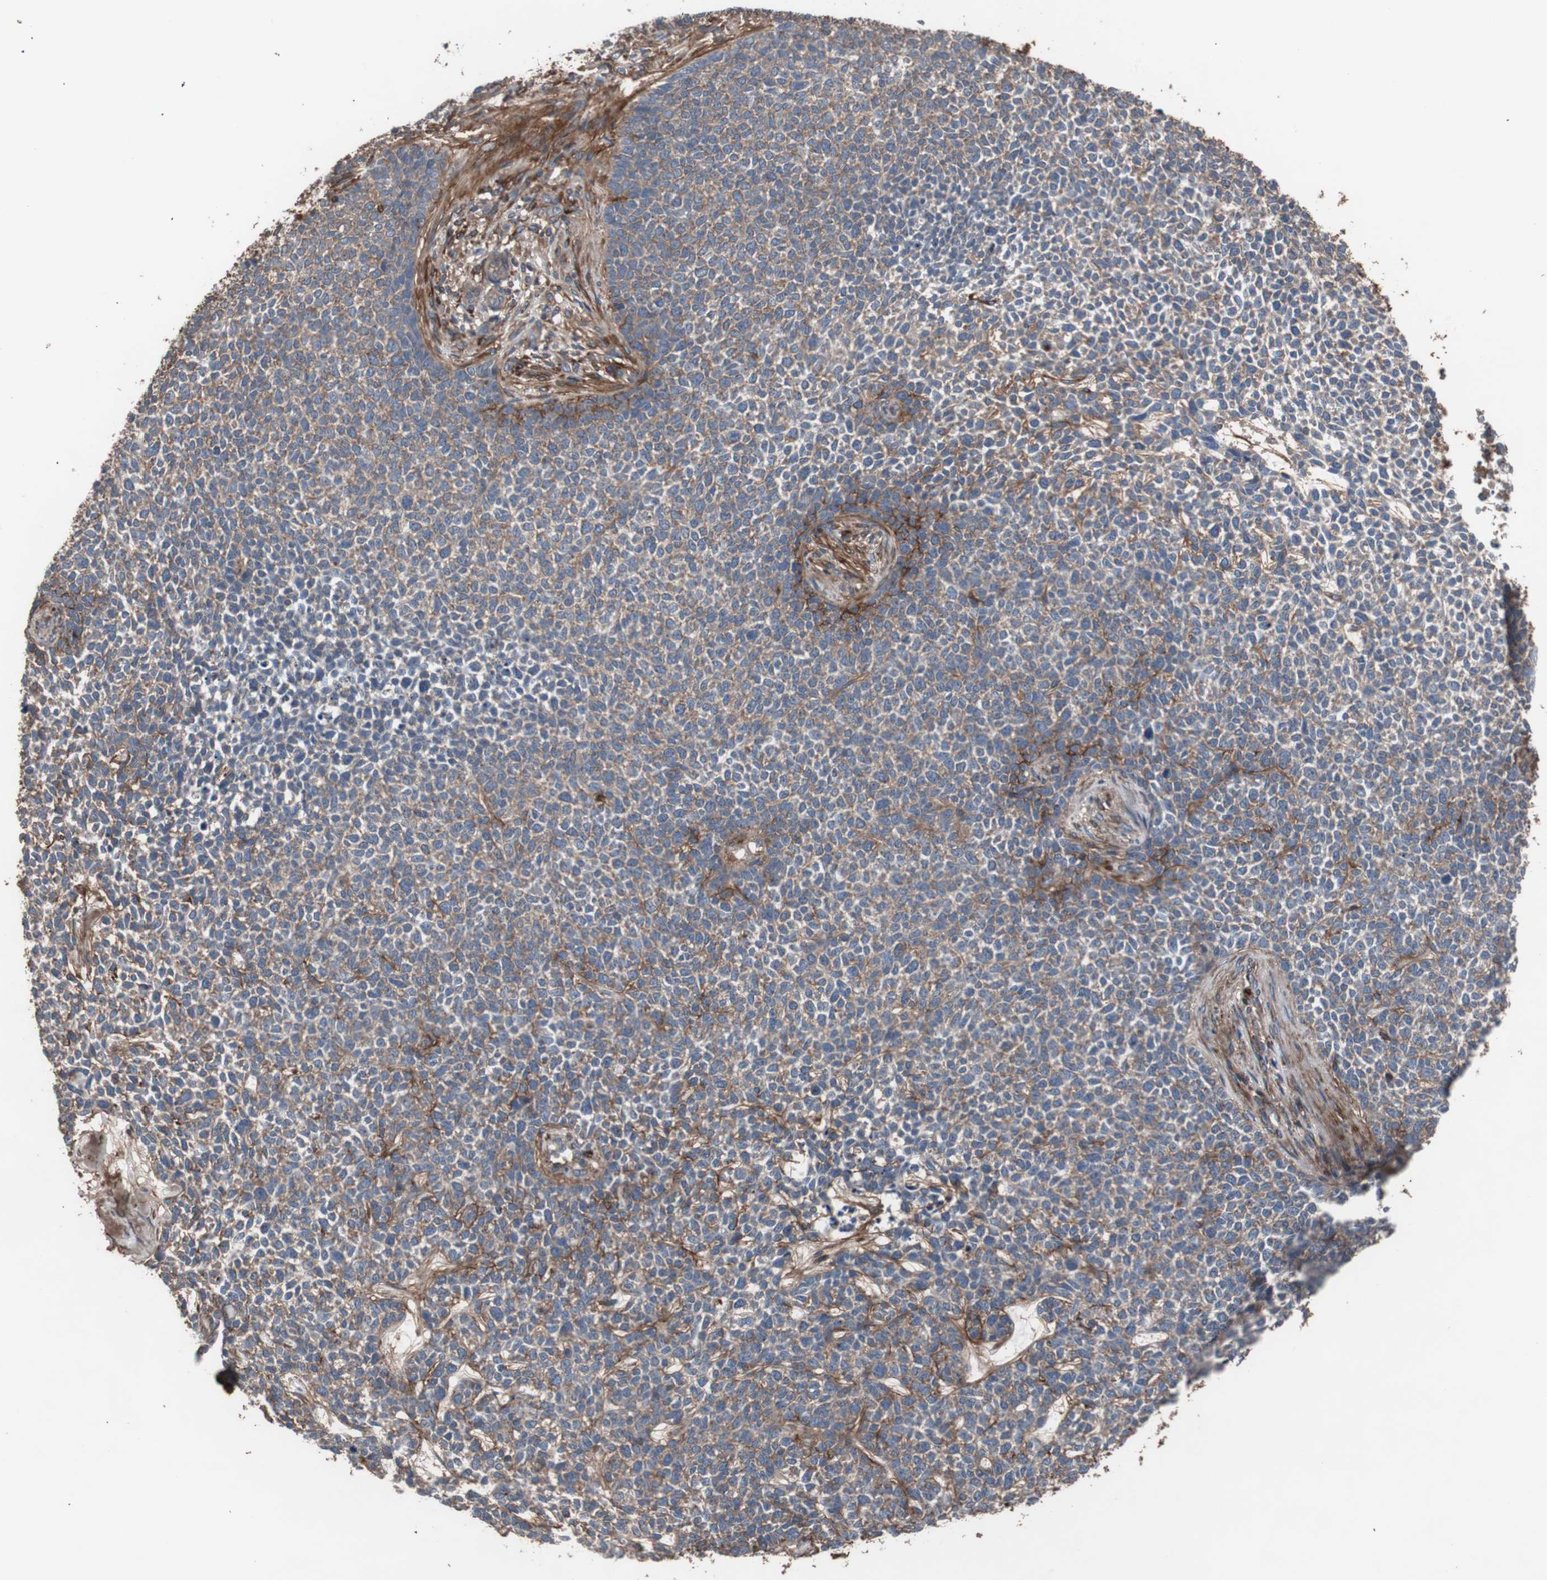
{"staining": {"intensity": "weak", "quantity": "<25%", "location": "cytoplasmic/membranous"}, "tissue": "skin cancer", "cell_type": "Tumor cells", "image_type": "cancer", "snomed": [{"axis": "morphology", "description": "Basal cell carcinoma"}, {"axis": "topography", "description": "Skin"}], "caption": "The photomicrograph exhibits no staining of tumor cells in skin basal cell carcinoma.", "gene": "COL6A2", "patient": {"sex": "female", "age": 84}}